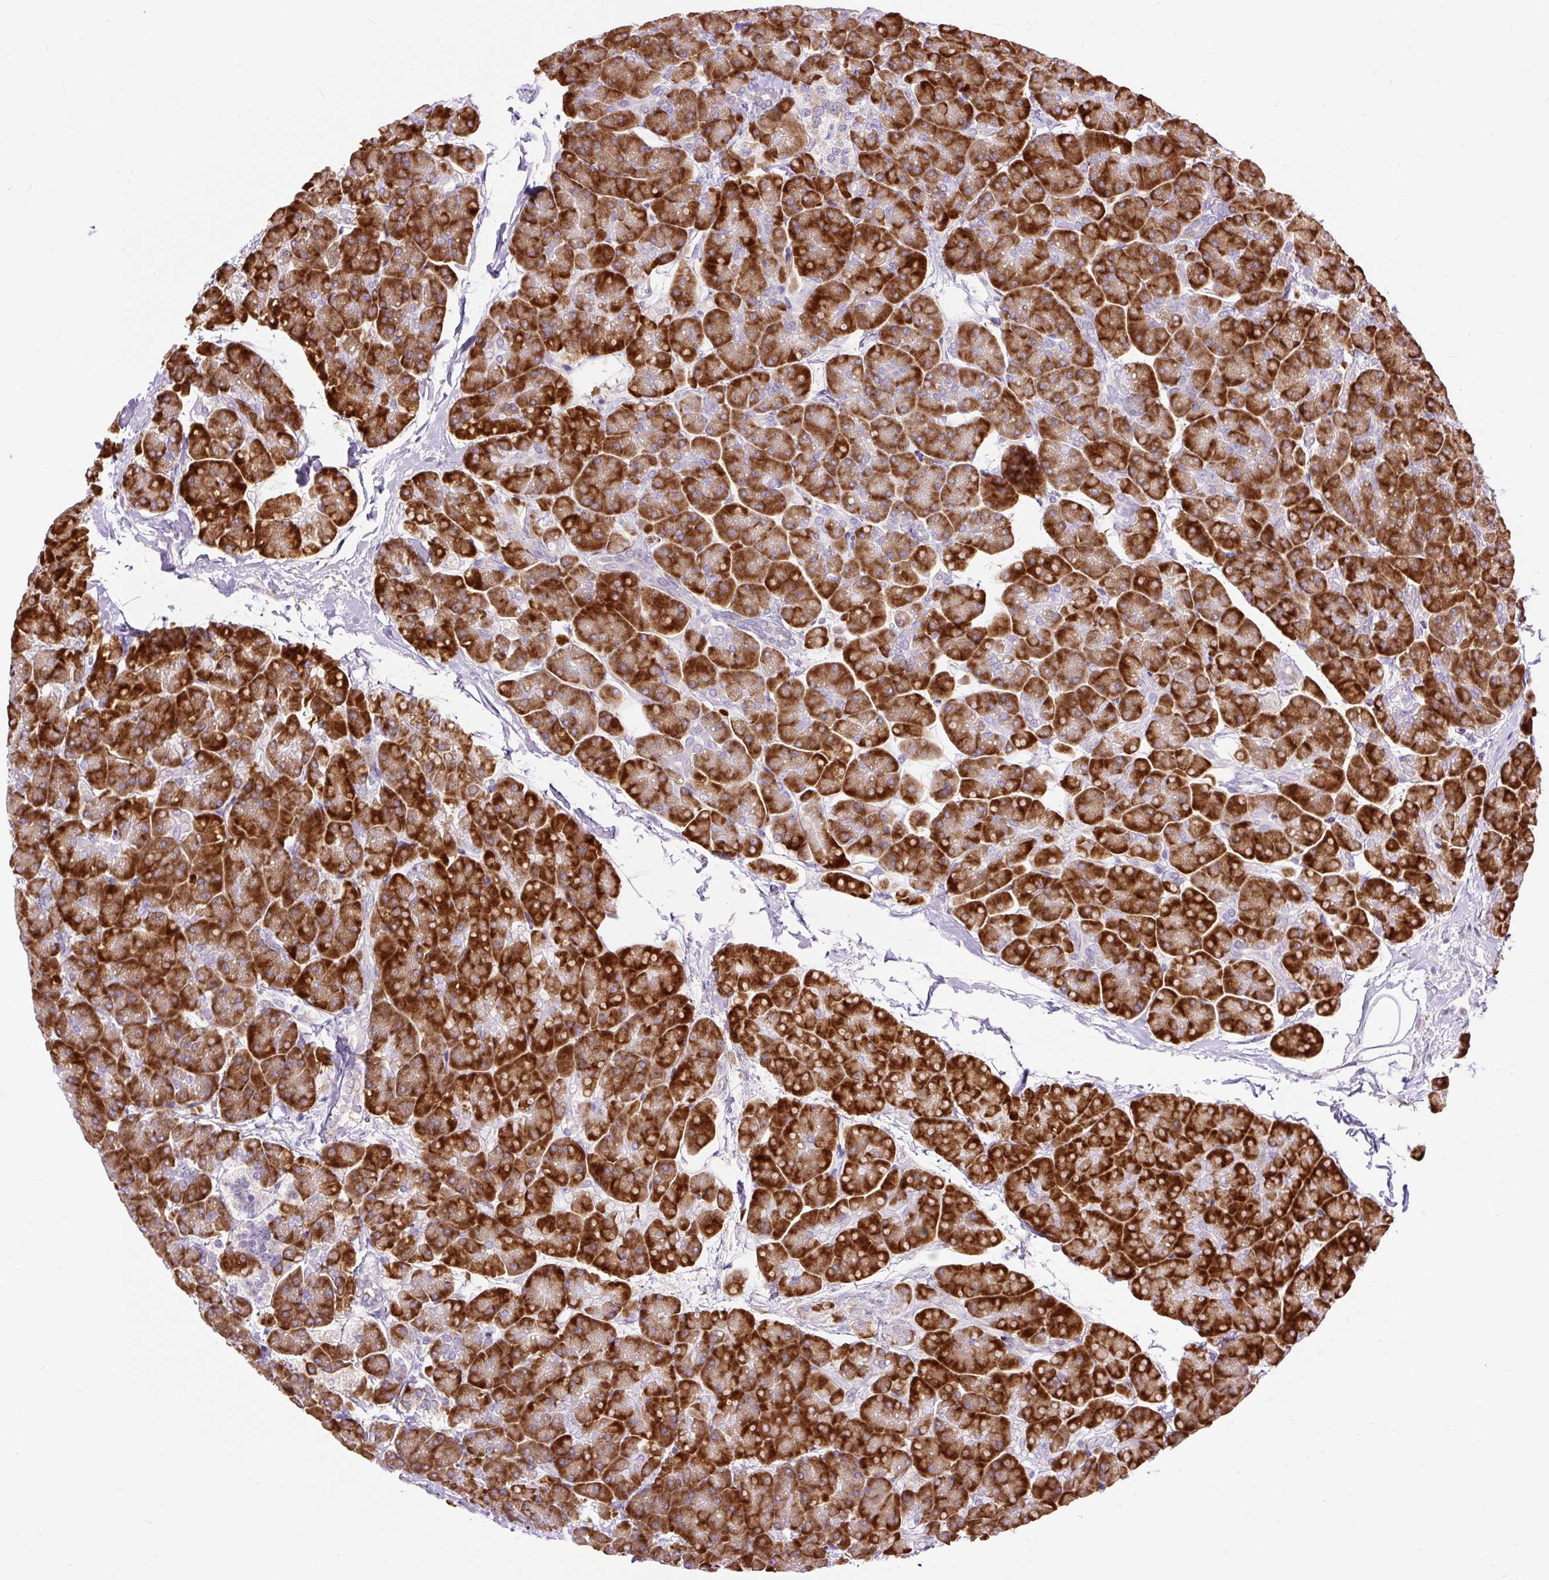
{"staining": {"intensity": "strong", "quantity": ">75%", "location": "cytoplasmic/membranous"}, "tissue": "pancreas", "cell_type": "Exocrine glandular cells", "image_type": "normal", "snomed": [{"axis": "morphology", "description": "Normal tissue, NOS"}, {"axis": "topography", "description": "Pancreas"}, {"axis": "topography", "description": "Peripheral nerve tissue"}], "caption": "A high amount of strong cytoplasmic/membranous positivity is present in approximately >75% of exocrine glandular cells in unremarkable pancreas.", "gene": "DDOST", "patient": {"sex": "male", "age": 54}}